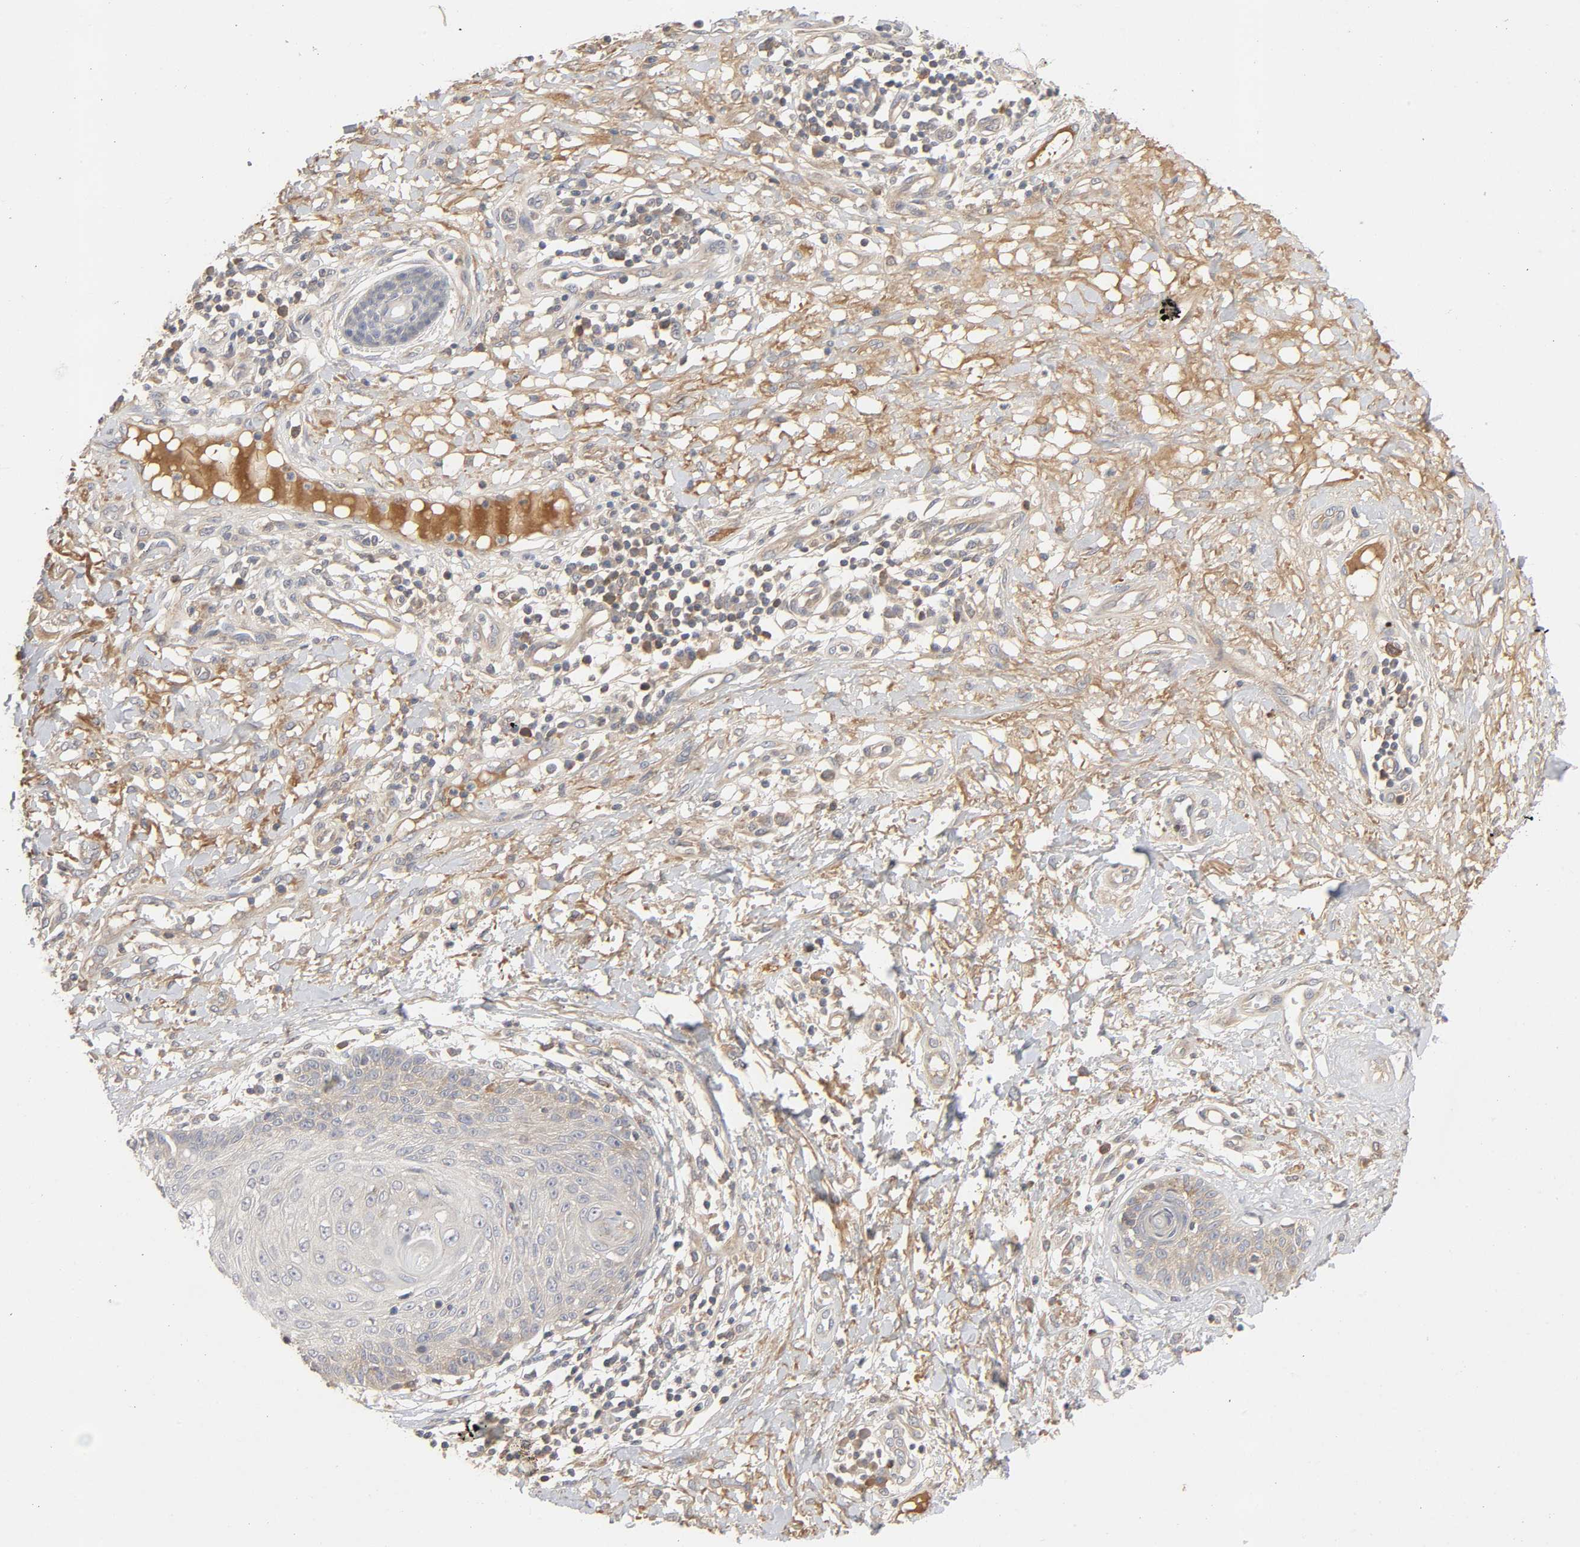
{"staining": {"intensity": "moderate", "quantity": "<25%", "location": "cytoplasmic/membranous"}, "tissue": "skin cancer", "cell_type": "Tumor cells", "image_type": "cancer", "snomed": [{"axis": "morphology", "description": "Squamous cell carcinoma, NOS"}, {"axis": "topography", "description": "Skin"}], "caption": "Skin squamous cell carcinoma stained for a protein (brown) reveals moderate cytoplasmic/membranous positive staining in approximately <25% of tumor cells.", "gene": "CPB2", "patient": {"sex": "female", "age": 78}}